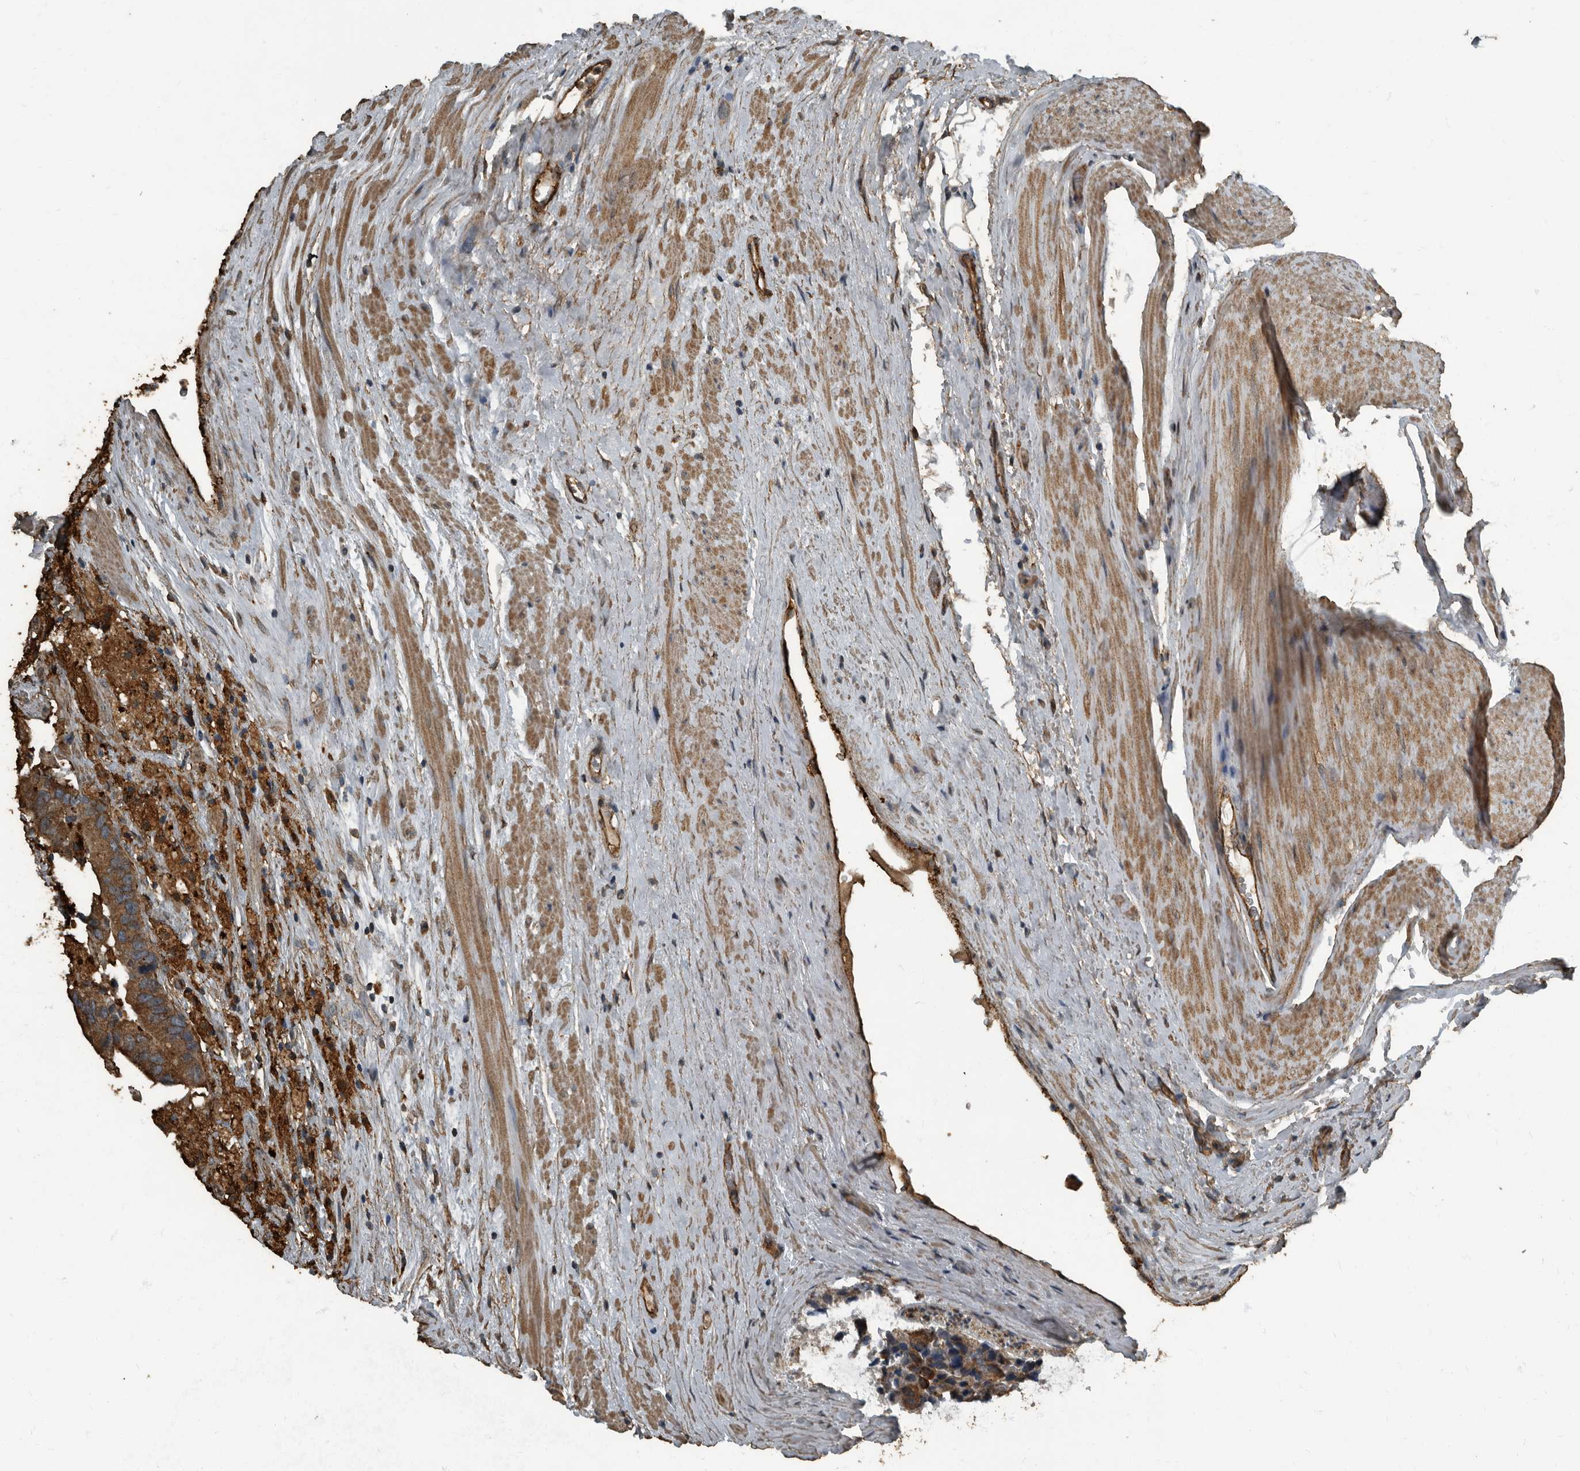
{"staining": {"intensity": "moderate", "quantity": ">75%", "location": "cytoplasmic/membranous"}, "tissue": "prostate cancer", "cell_type": "Tumor cells", "image_type": "cancer", "snomed": [{"axis": "morphology", "description": "Adenocarcinoma, High grade"}, {"axis": "topography", "description": "Prostate"}], "caption": "Prostate cancer (high-grade adenocarcinoma) stained with a protein marker reveals moderate staining in tumor cells.", "gene": "IL15RA", "patient": {"sex": "male", "age": 70}}